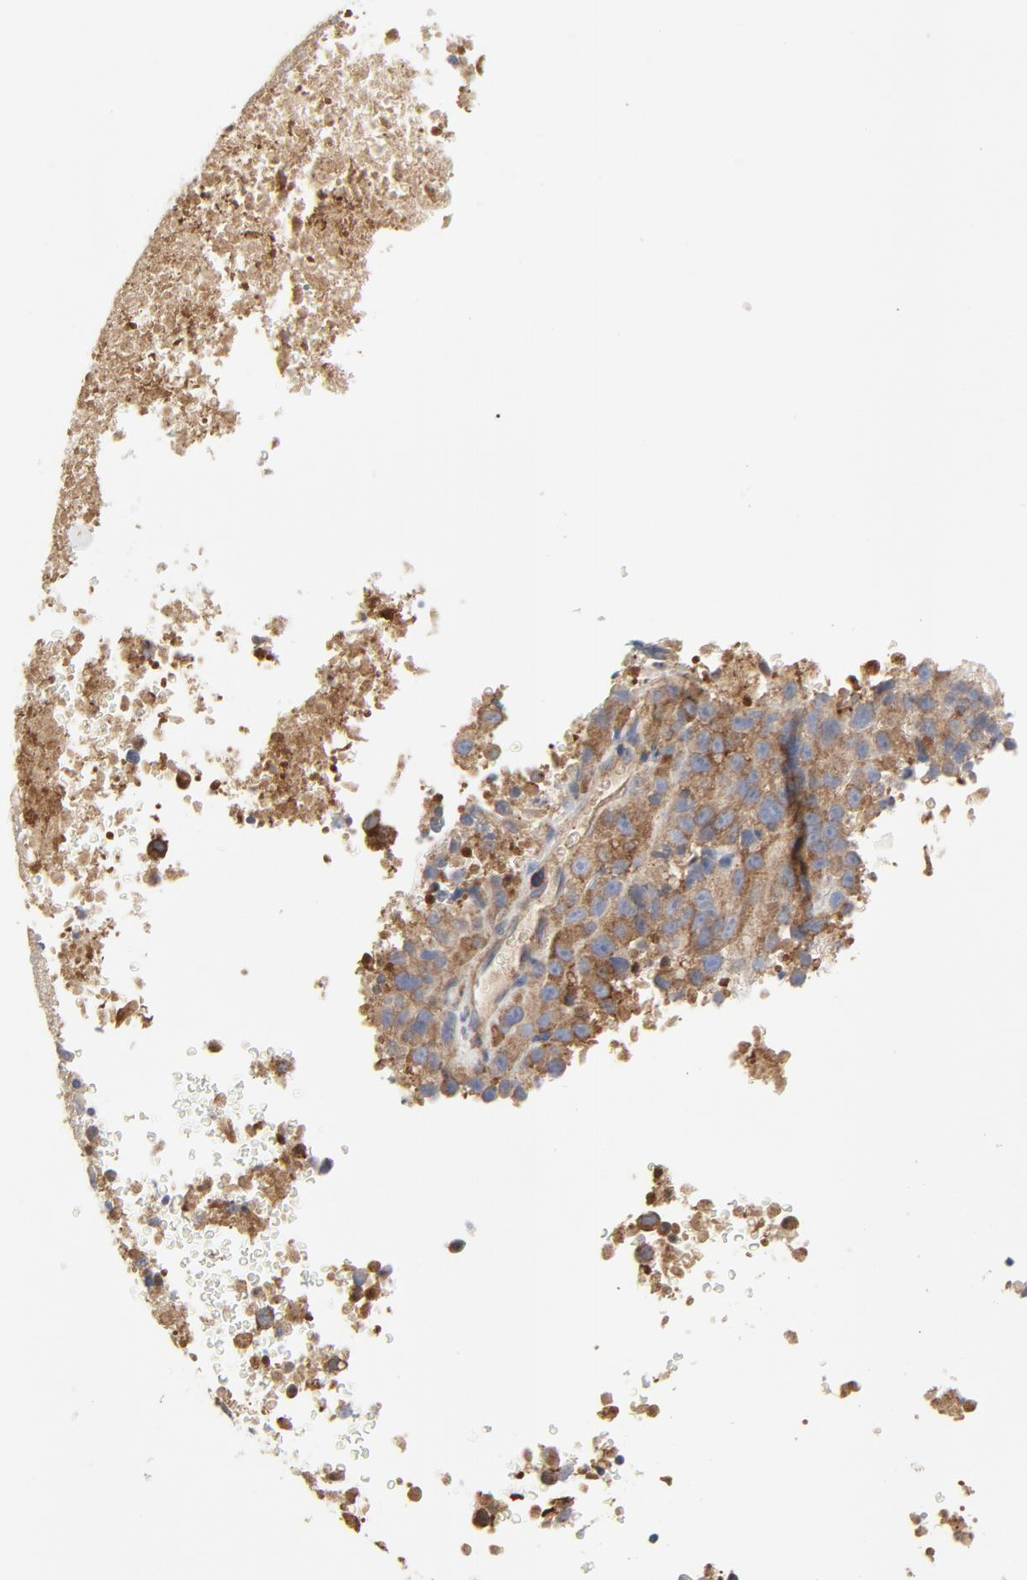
{"staining": {"intensity": "moderate", "quantity": ">75%", "location": "cytoplasmic/membranous"}, "tissue": "melanoma", "cell_type": "Tumor cells", "image_type": "cancer", "snomed": [{"axis": "morphology", "description": "Malignant melanoma, Metastatic site"}, {"axis": "topography", "description": "Cerebral cortex"}], "caption": "Immunohistochemical staining of malignant melanoma (metastatic site) demonstrates medium levels of moderate cytoplasmic/membranous staining in approximately >75% of tumor cells.", "gene": "RABEP1", "patient": {"sex": "female", "age": 52}}